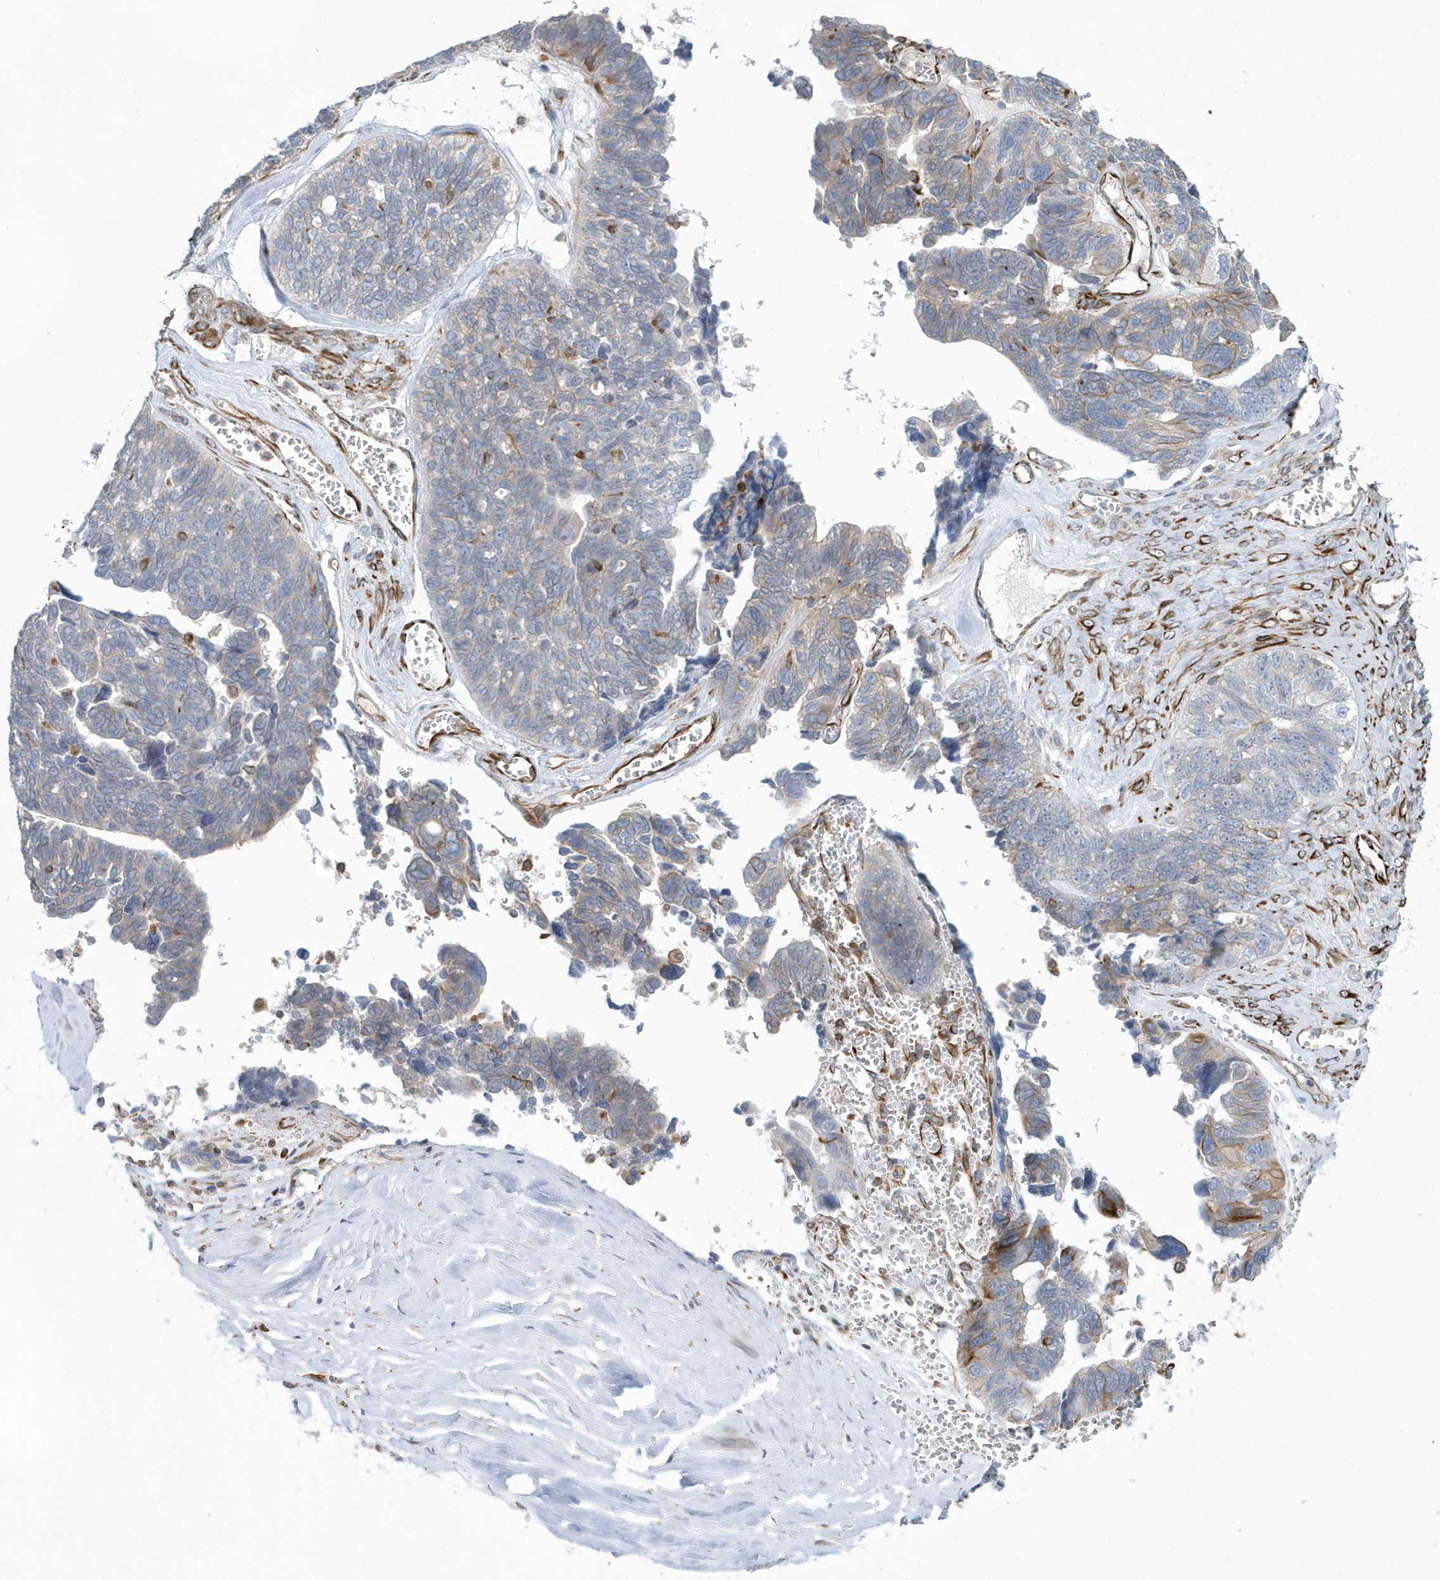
{"staining": {"intensity": "weak", "quantity": "<25%", "location": "cytoplasmic/membranous"}, "tissue": "ovarian cancer", "cell_type": "Tumor cells", "image_type": "cancer", "snomed": [{"axis": "morphology", "description": "Cystadenocarcinoma, serous, NOS"}, {"axis": "topography", "description": "Ovary"}], "caption": "Immunohistochemistry histopathology image of human ovarian cancer stained for a protein (brown), which reveals no staining in tumor cells.", "gene": "RAB17", "patient": {"sex": "female", "age": 79}}